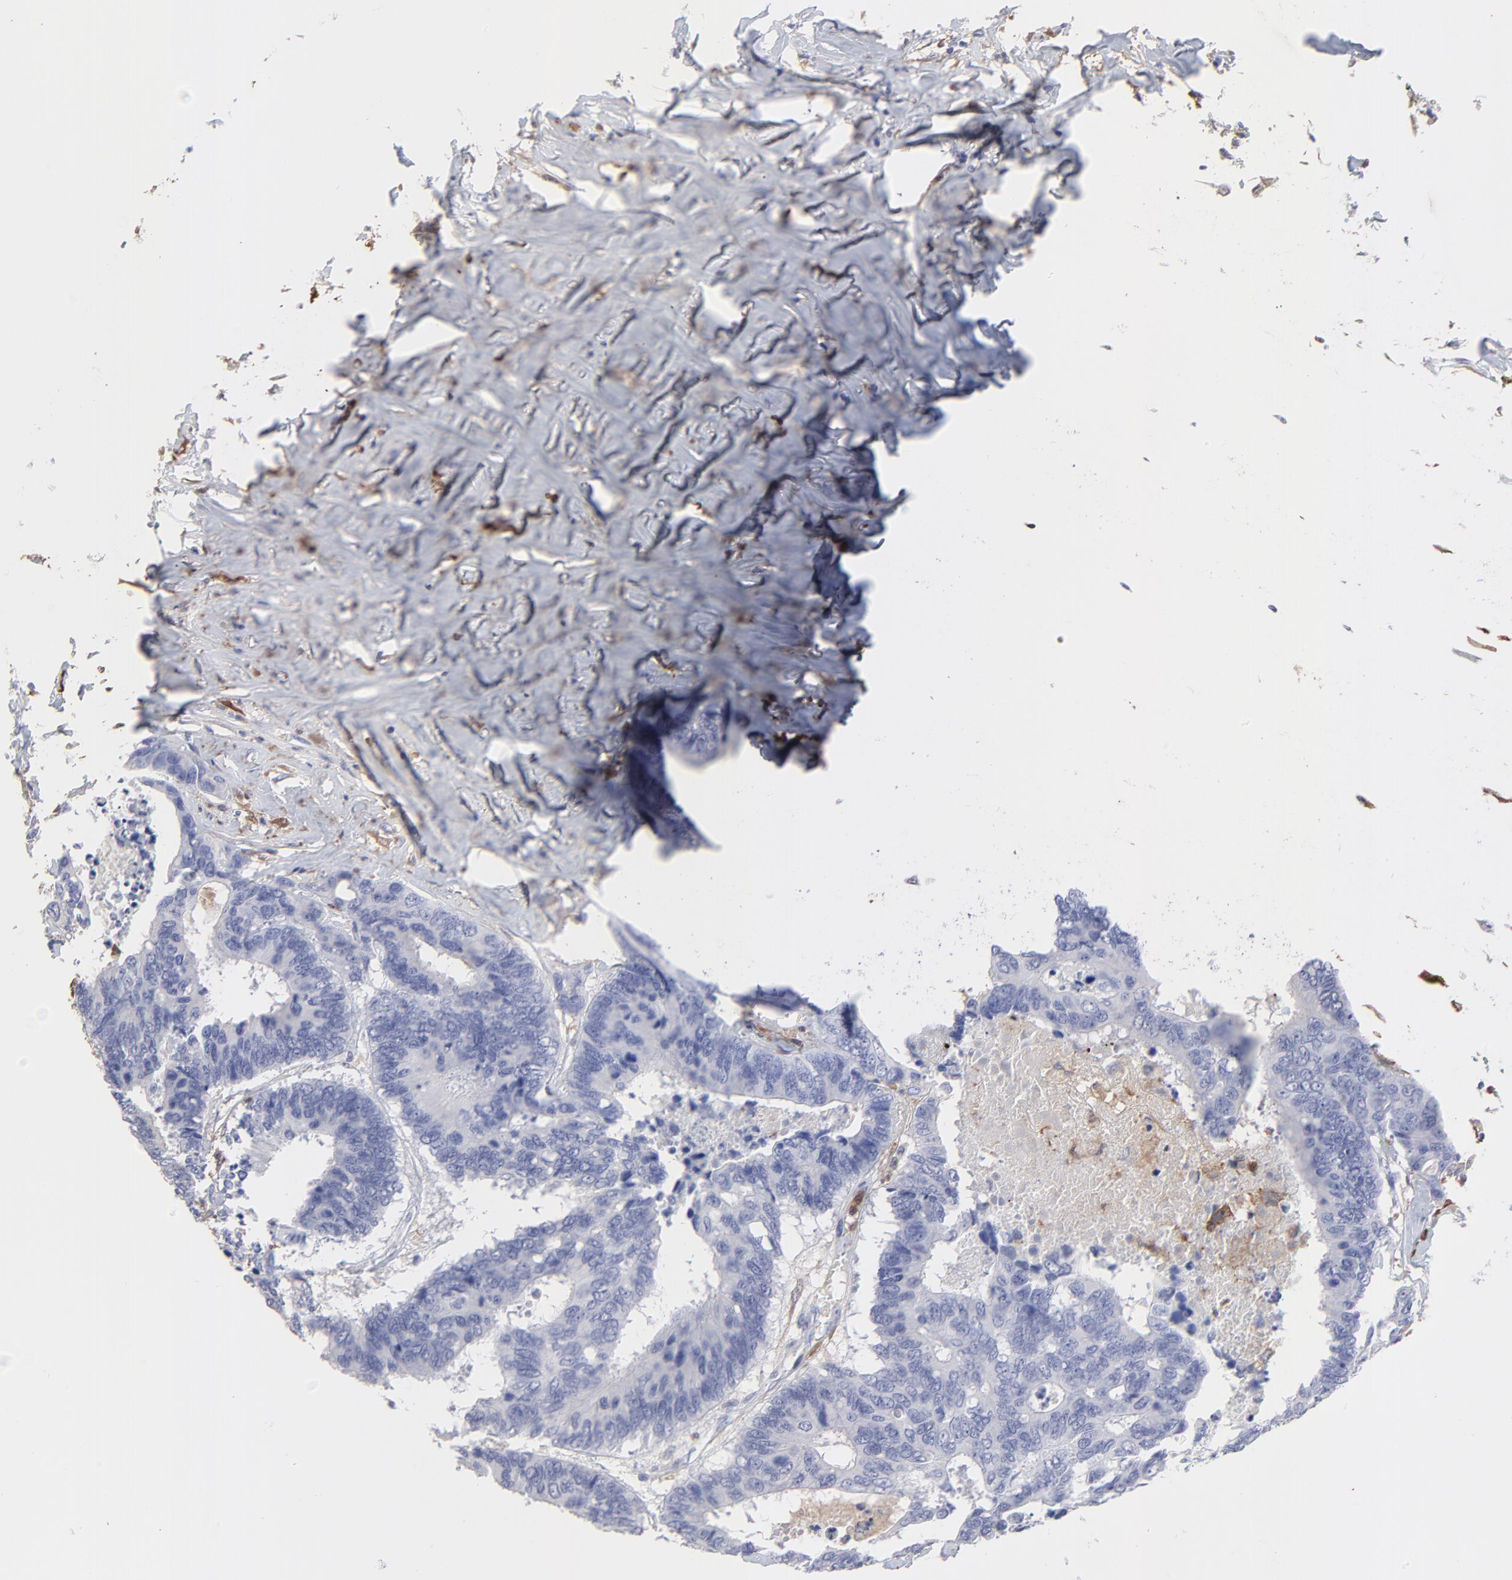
{"staining": {"intensity": "negative", "quantity": "none", "location": "none"}, "tissue": "colorectal cancer", "cell_type": "Tumor cells", "image_type": "cancer", "snomed": [{"axis": "morphology", "description": "Adenocarcinoma, NOS"}, {"axis": "topography", "description": "Rectum"}], "caption": "This is an IHC histopathology image of colorectal cancer (adenocarcinoma). There is no staining in tumor cells.", "gene": "SMARCA1", "patient": {"sex": "male", "age": 55}}